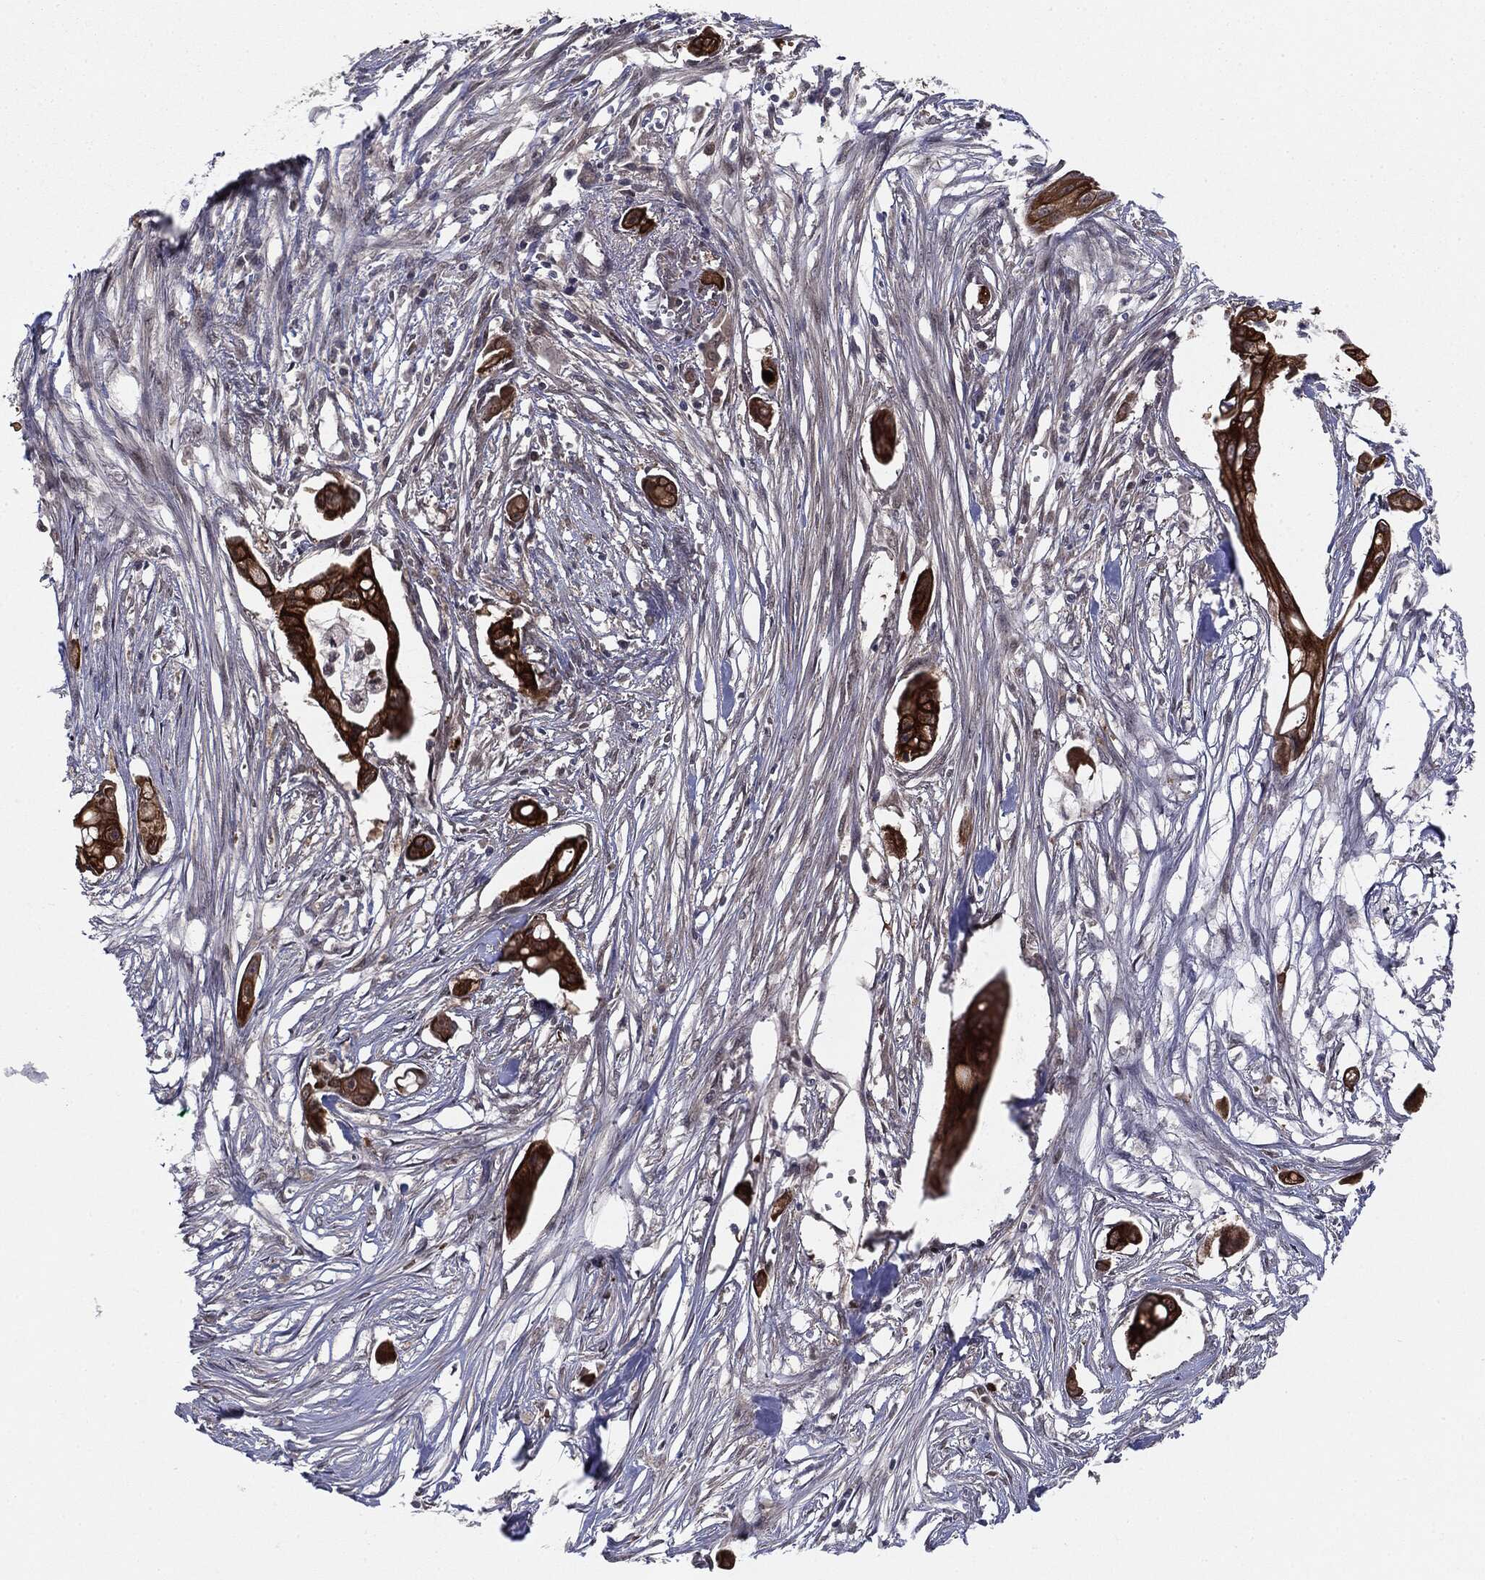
{"staining": {"intensity": "strong", "quantity": ">75%", "location": "cytoplasmic/membranous"}, "tissue": "pancreatic cancer", "cell_type": "Tumor cells", "image_type": "cancer", "snomed": [{"axis": "morphology", "description": "Normal tissue, NOS"}, {"axis": "morphology", "description": "Adenocarcinoma, NOS"}, {"axis": "topography", "description": "Pancreas"}], "caption": "Protein expression analysis of pancreatic cancer (adenocarcinoma) reveals strong cytoplasmic/membranous staining in about >75% of tumor cells.", "gene": "KRT7", "patient": {"sex": "female", "age": 58}}